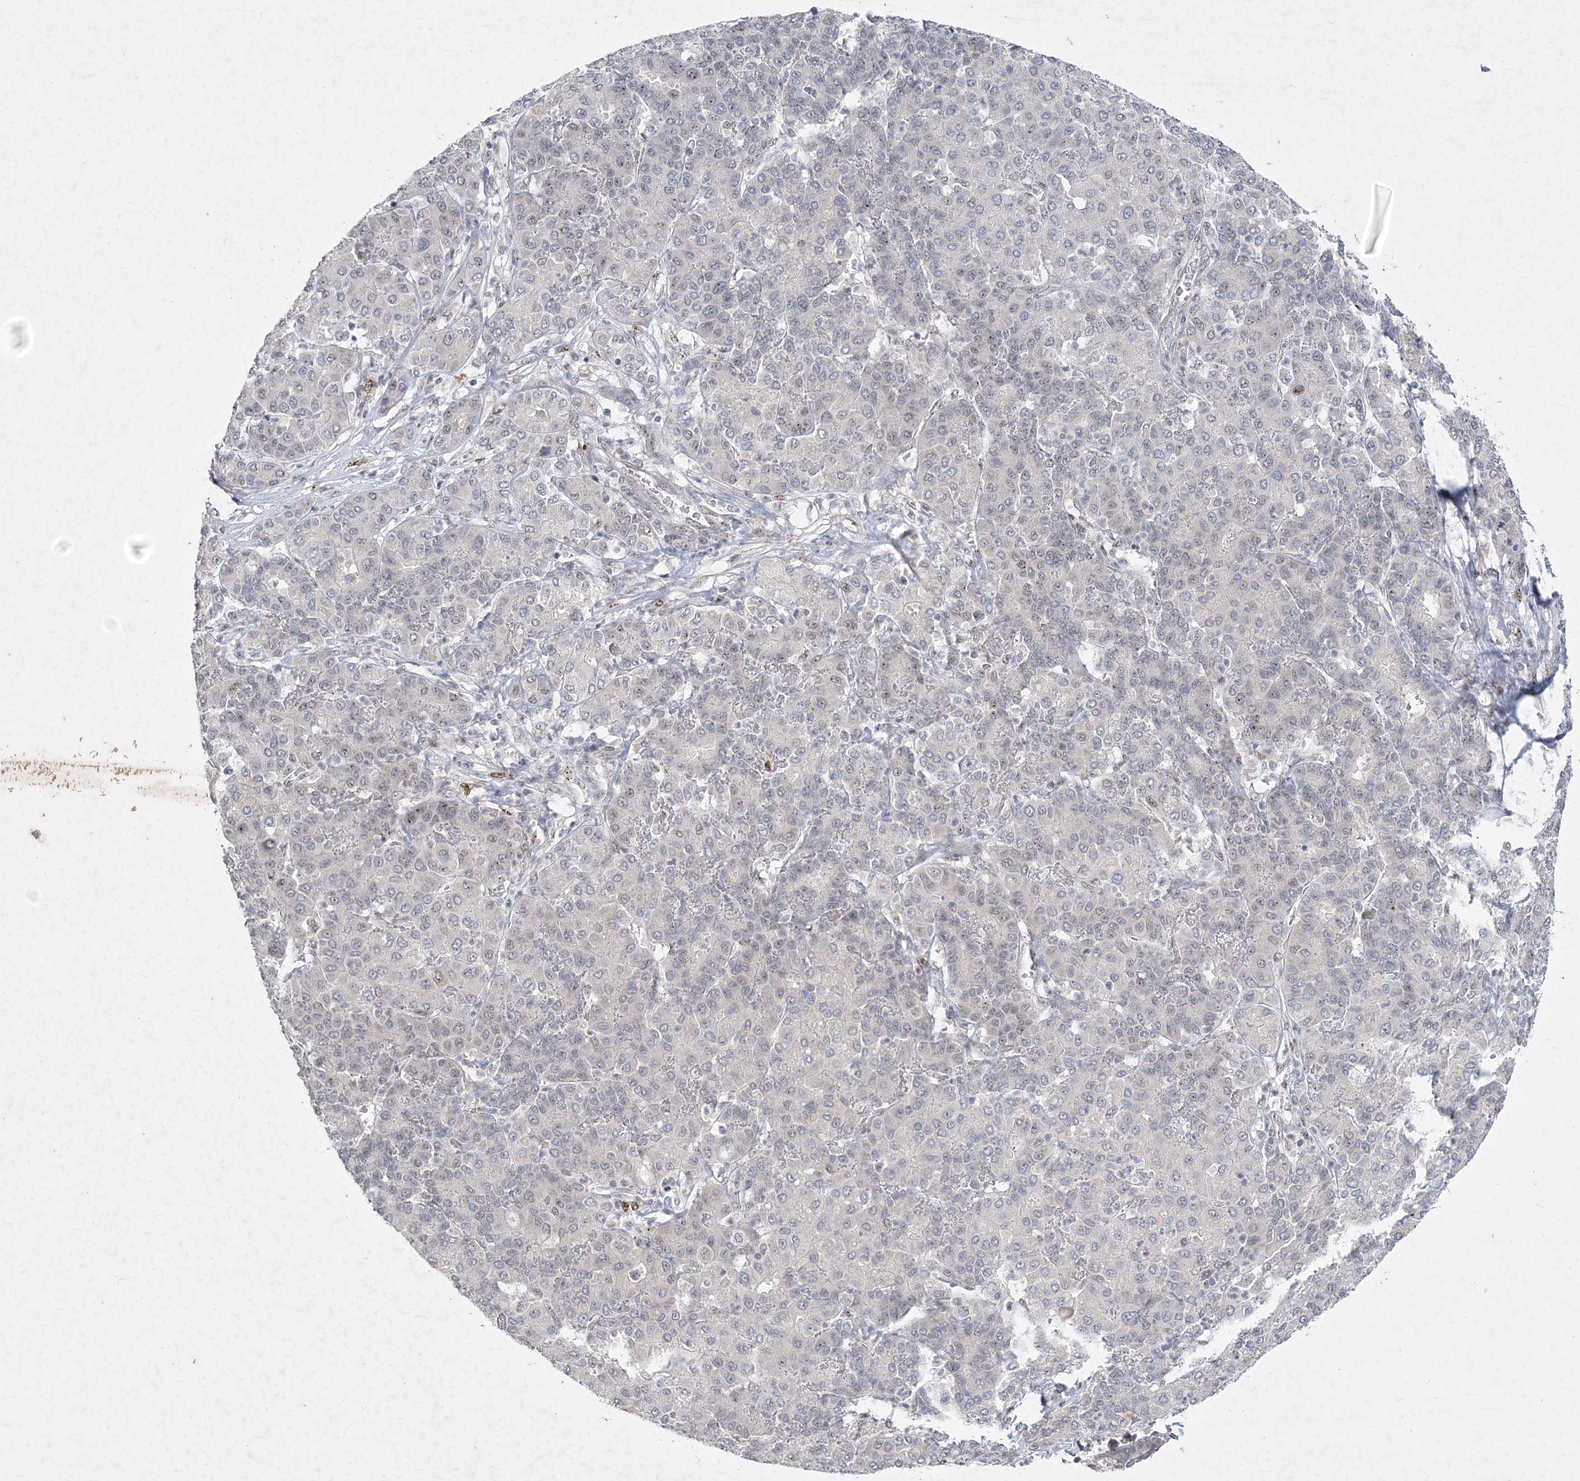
{"staining": {"intensity": "negative", "quantity": "none", "location": "none"}, "tissue": "liver cancer", "cell_type": "Tumor cells", "image_type": "cancer", "snomed": [{"axis": "morphology", "description": "Carcinoma, Hepatocellular, NOS"}, {"axis": "topography", "description": "Liver"}], "caption": "Immunohistochemistry (IHC) image of neoplastic tissue: hepatocellular carcinoma (liver) stained with DAB (3,3'-diaminobenzidine) shows no significant protein expression in tumor cells.", "gene": "GIN1", "patient": {"sex": "male", "age": 65}}